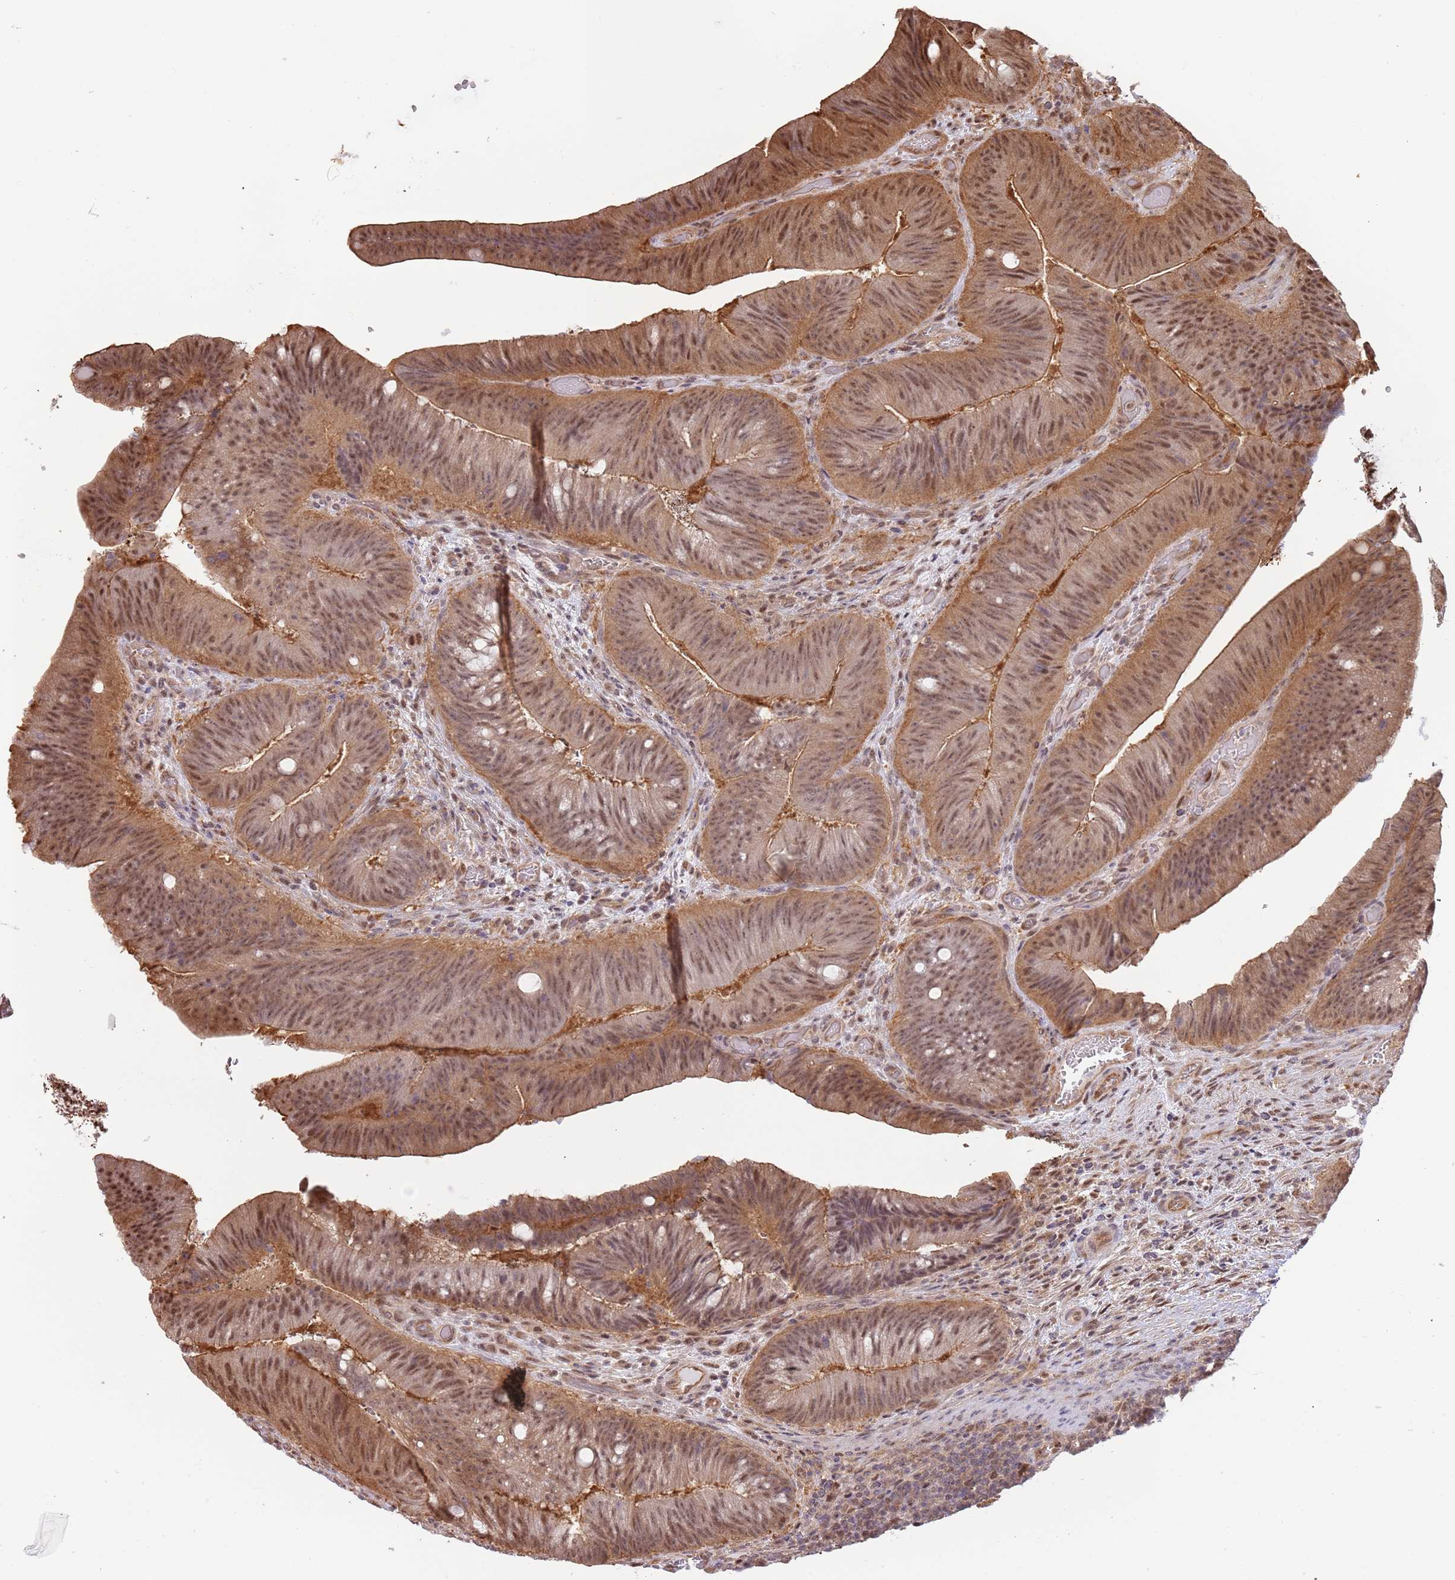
{"staining": {"intensity": "moderate", "quantity": ">75%", "location": "cytoplasmic/membranous,nuclear"}, "tissue": "colorectal cancer", "cell_type": "Tumor cells", "image_type": "cancer", "snomed": [{"axis": "morphology", "description": "Adenocarcinoma, NOS"}, {"axis": "topography", "description": "Colon"}], "caption": "Adenocarcinoma (colorectal) stained with DAB IHC shows medium levels of moderate cytoplasmic/membranous and nuclear staining in approximately >75% of tumor cells.", "gene": "PLSCR5", "patient": {"sex": "female", "age": 43}}